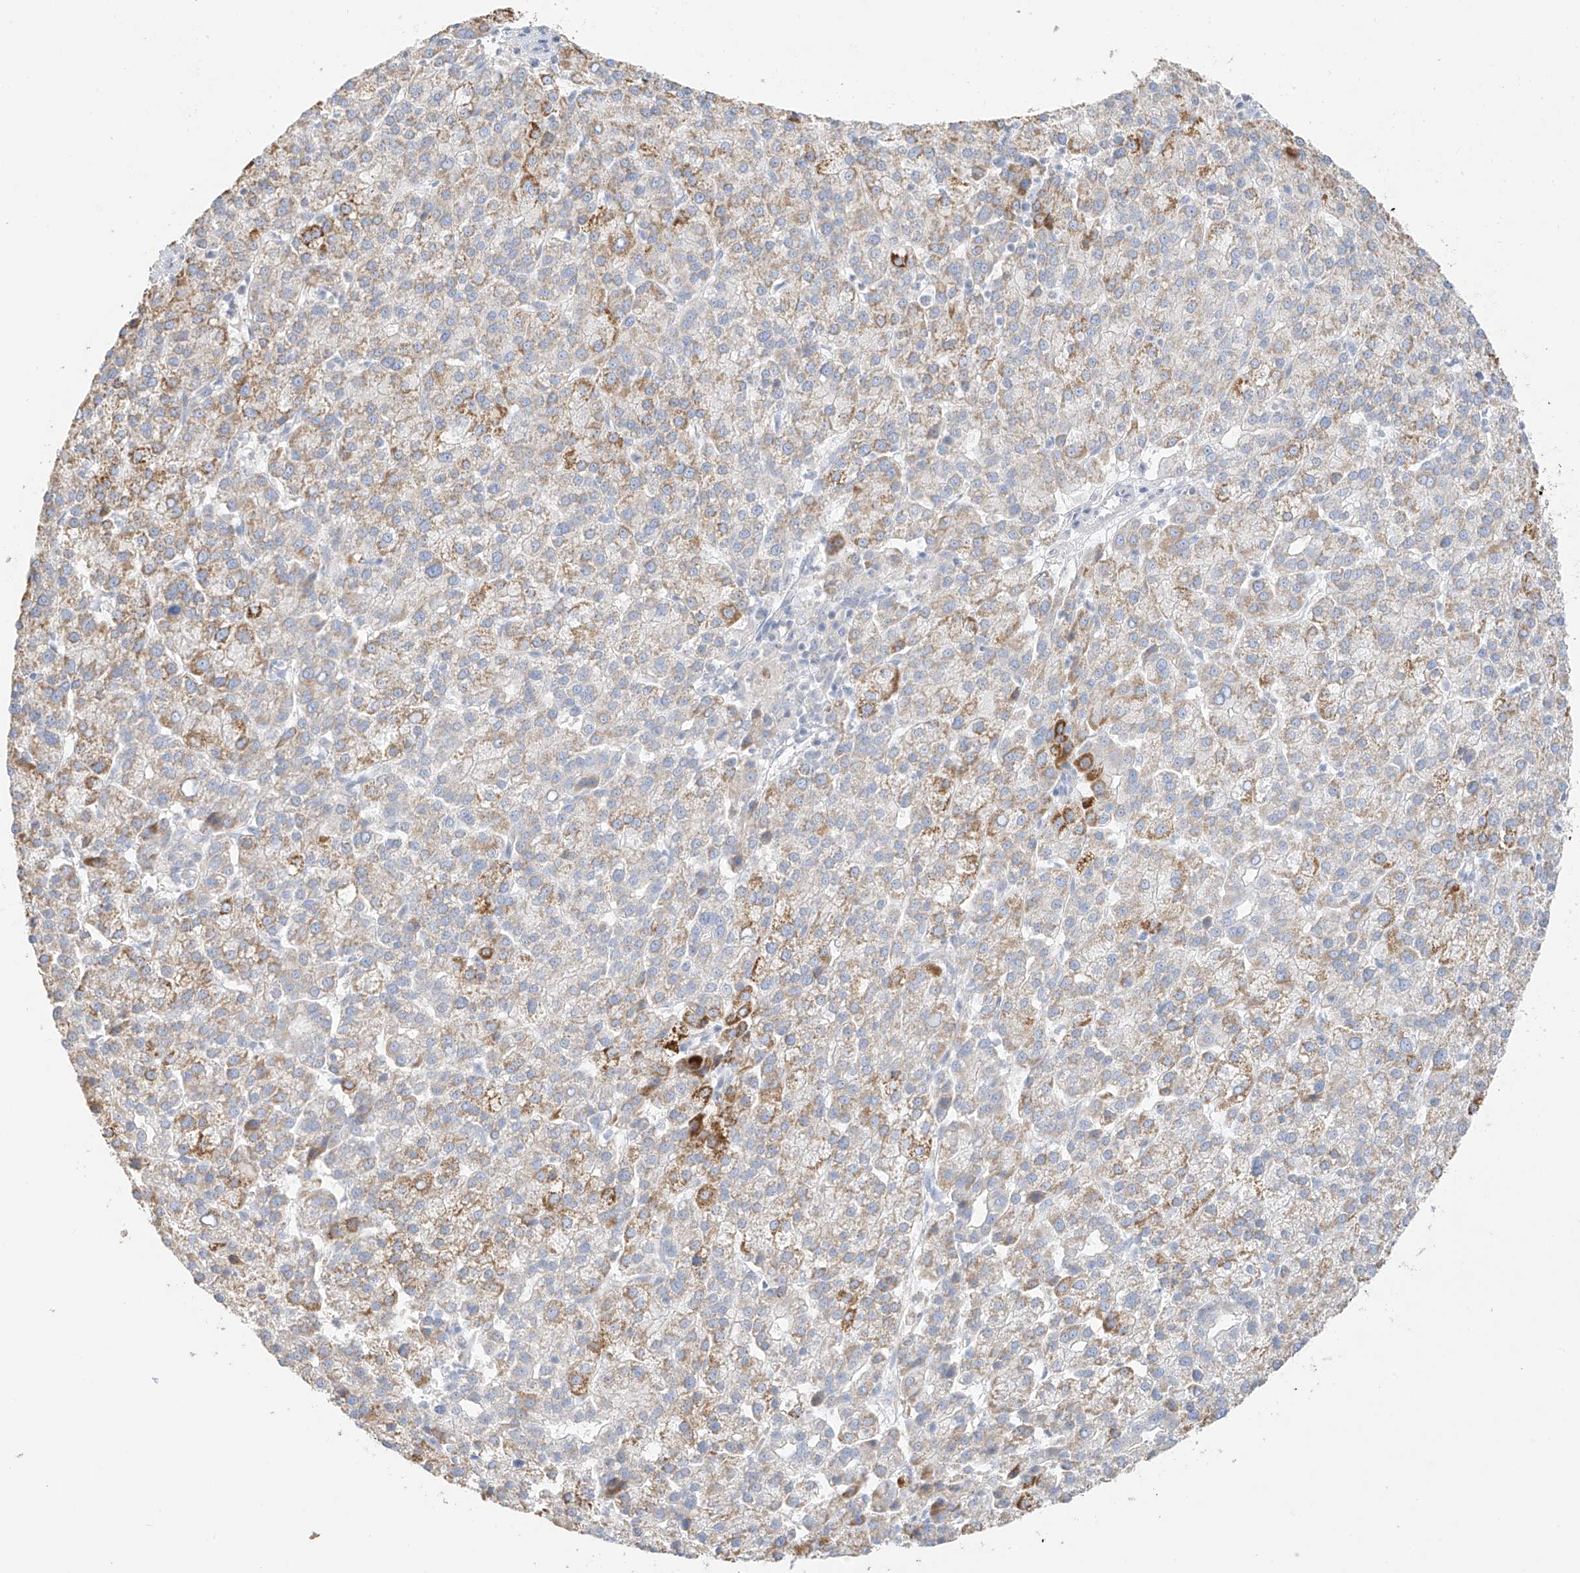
{"staining": {"intensity": "moderate", "quantity": "25%-75%", "location": "cytoplasmic/membranous"}, "tissue": "liver cancer", "cell_type": "Tumor cells", "image_type": "cancer", "snomed": [{"axis": "morphology", "description": "Carcinoma, Hepatocellular, NOS"}, {"axis": "topography", "description": "Liver"}], "caption": "Liver hepatocellular carcinoma tissue reveals moderate cytoplasmic/membranous expression in approximately 25%-75% of tumor cells", "gene": "ZBTB41", "patient": {"sex": "female", "age": 58}}